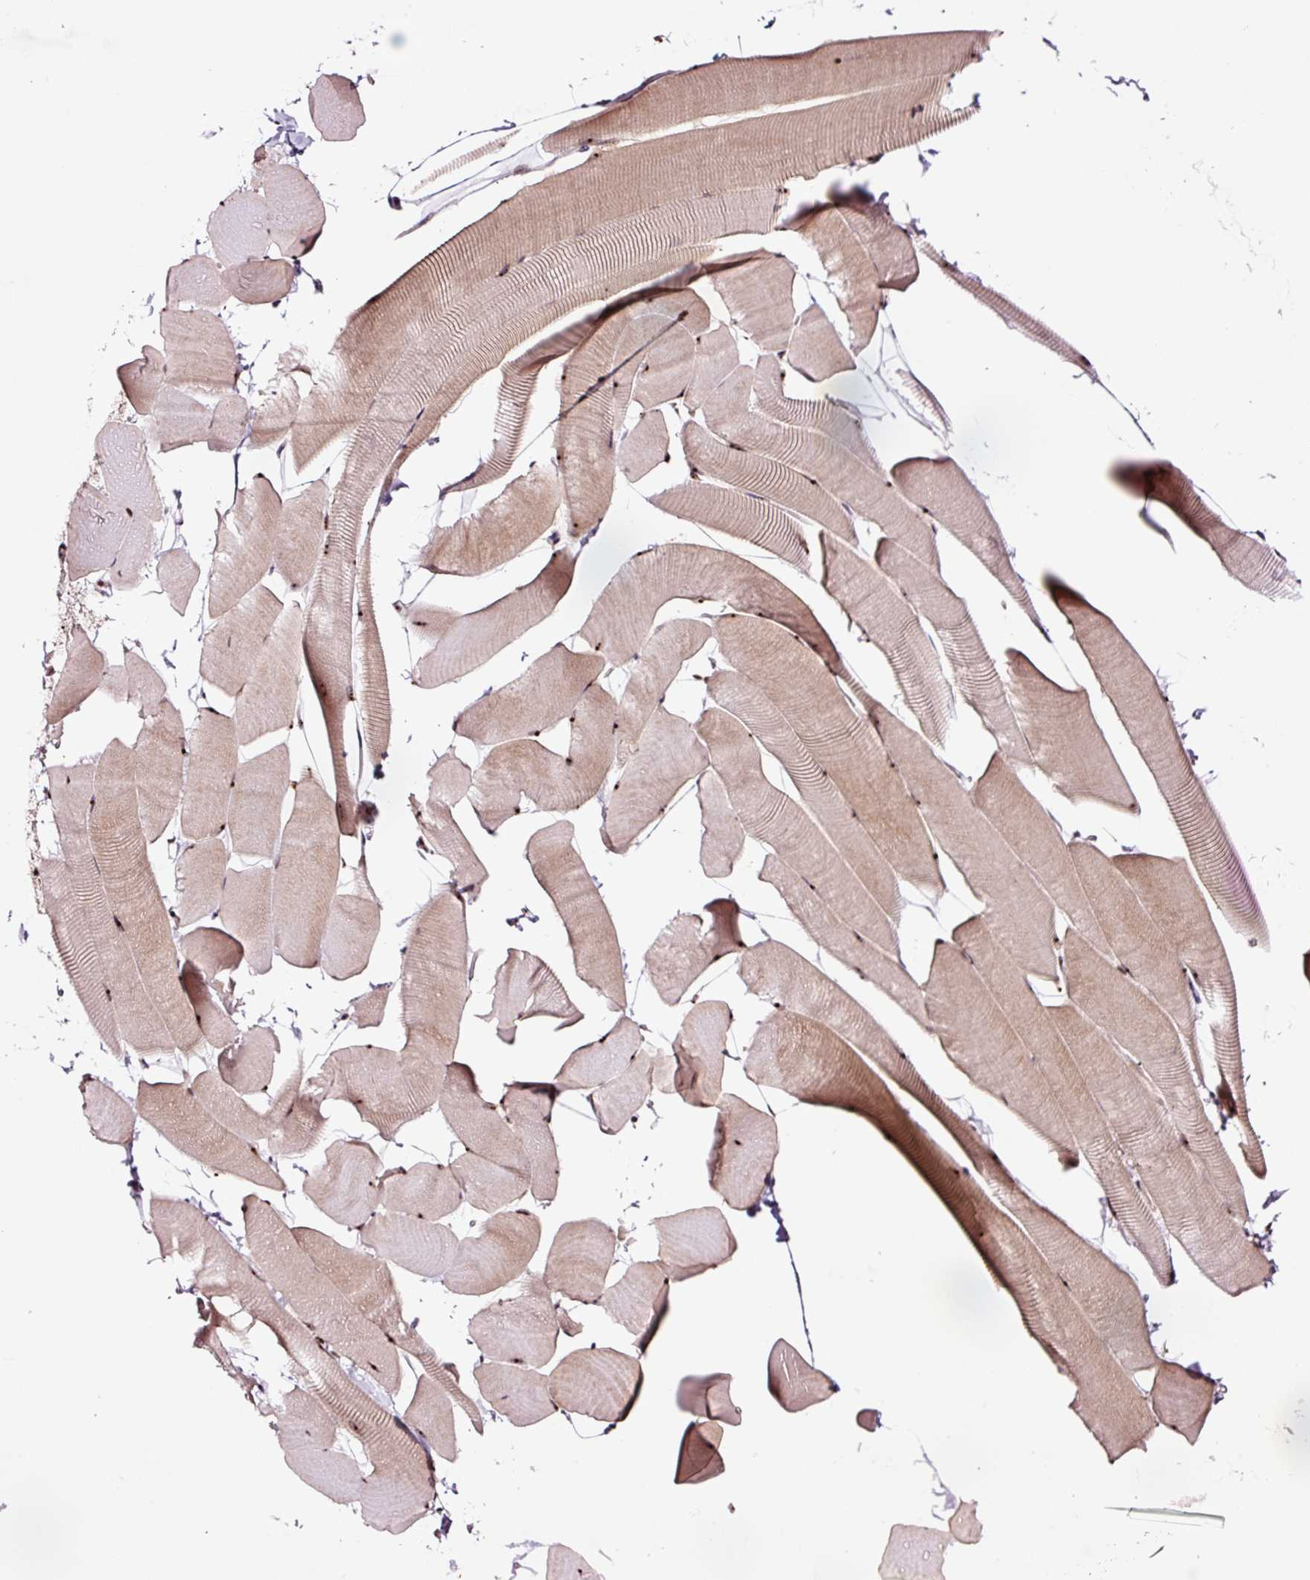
{"staining": {"intensity": "moderate", "quantity": ">75%", "location": "nuclear"}, "tissue": "skeletal muscle", "cell_type": "Myocytes", "image_type": "normal", "snomed": [{"axis": "morphology", "description": "Normal tissue, NOS"}, {"axis": "topography", "description": "Skeletal muscle"}], "caption": "High-power microscopy captured an immunohistochemistry histopathology image of unremarkable skeletal muscle, revealing moderate nuclear expression in approximately >75% of myocytes.", "gene": "GNL3", "patient": {"sex": "male", "age": 25}}